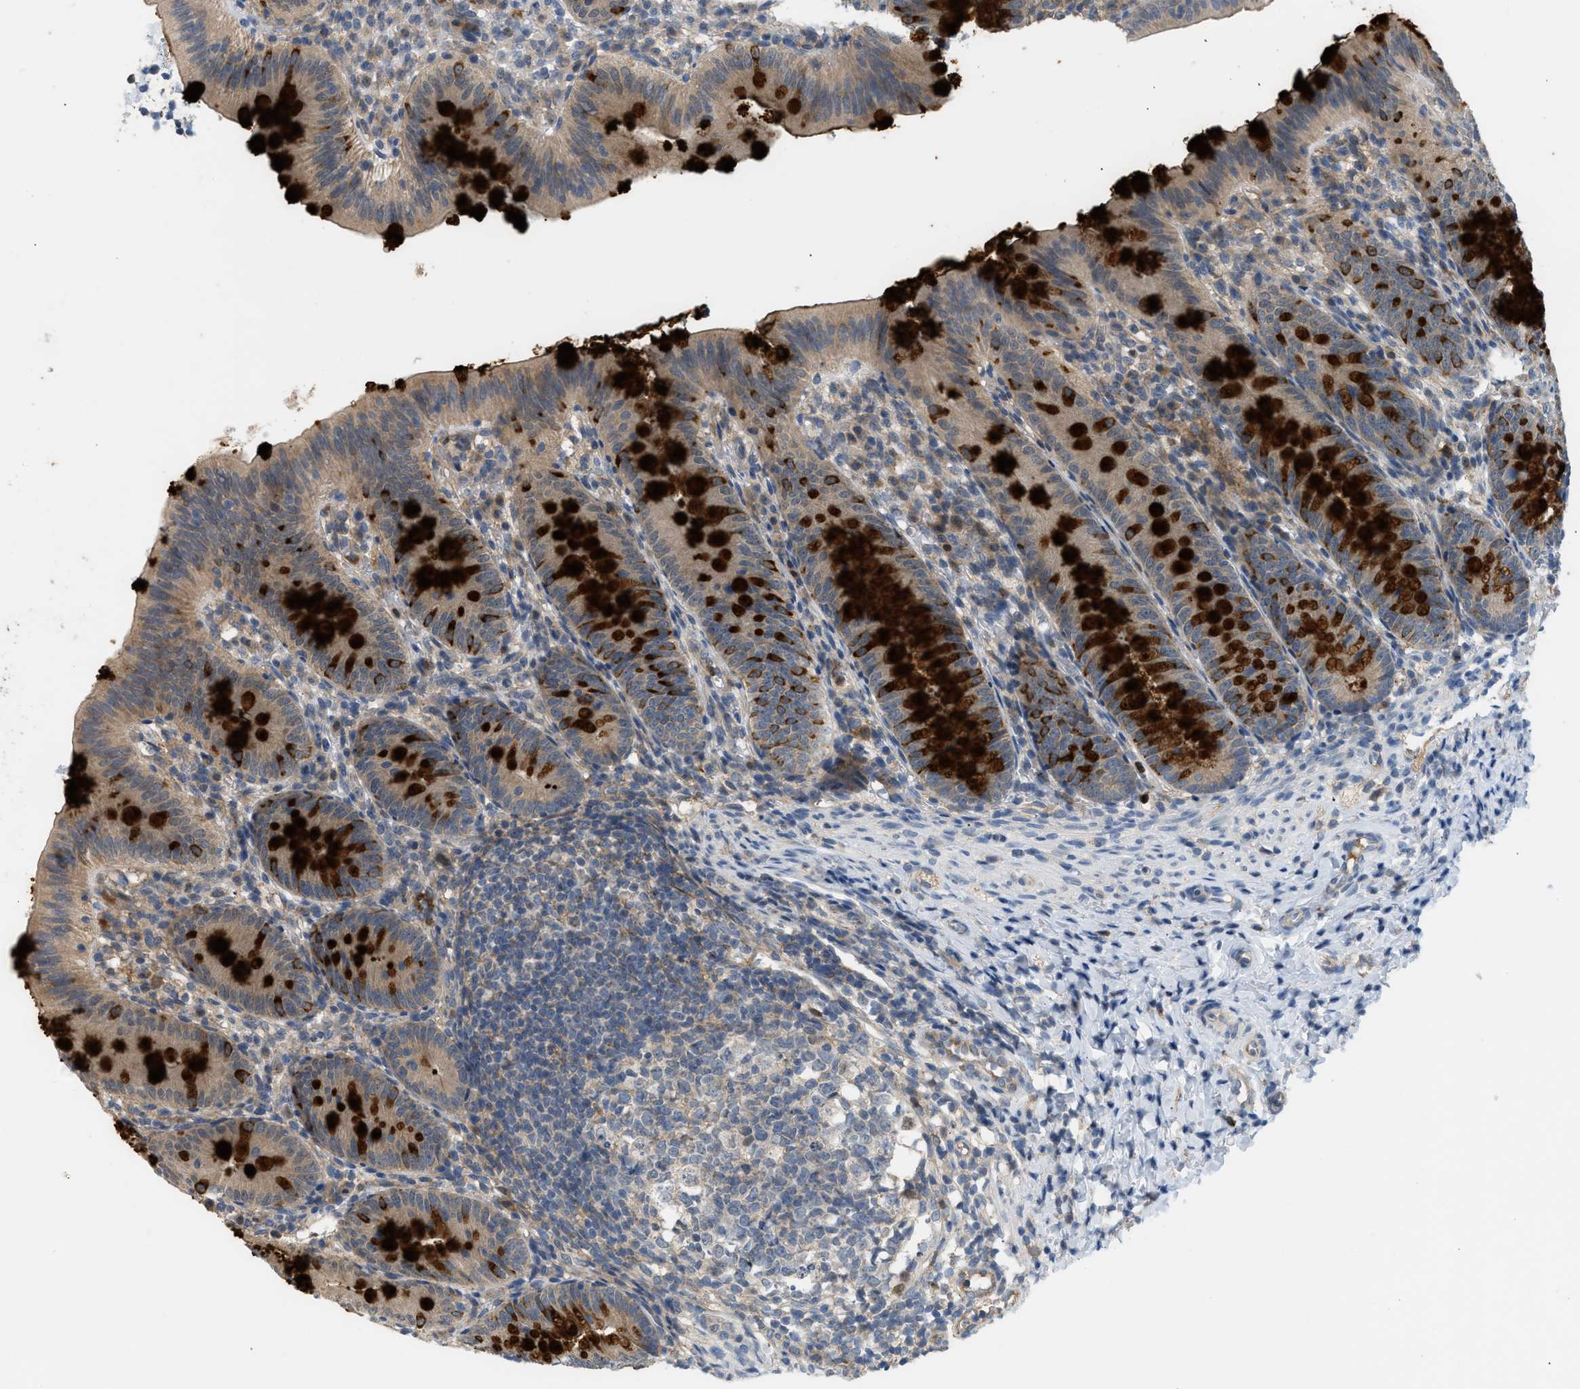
{"staining": {"intensity": "strong", "quantity": "25%-75%", "location": "cytoplasmic/membranous"}, "tissue": "appendix", "cell_type": "Glandular cells", "image_type": "normal", "snomed": [{"axis": "morphology", "description": "Normal tissue, NOS"}, {"axis": "topography", "description": "Appendix"}], "caption": "Protein staining exhibits strong cytoplasmic/membranous expression in approximately 25%-75% of glandular cells in normal appendix.", "gene": "RHBDF2", "patient": {"sex": "male", "age": 1}}